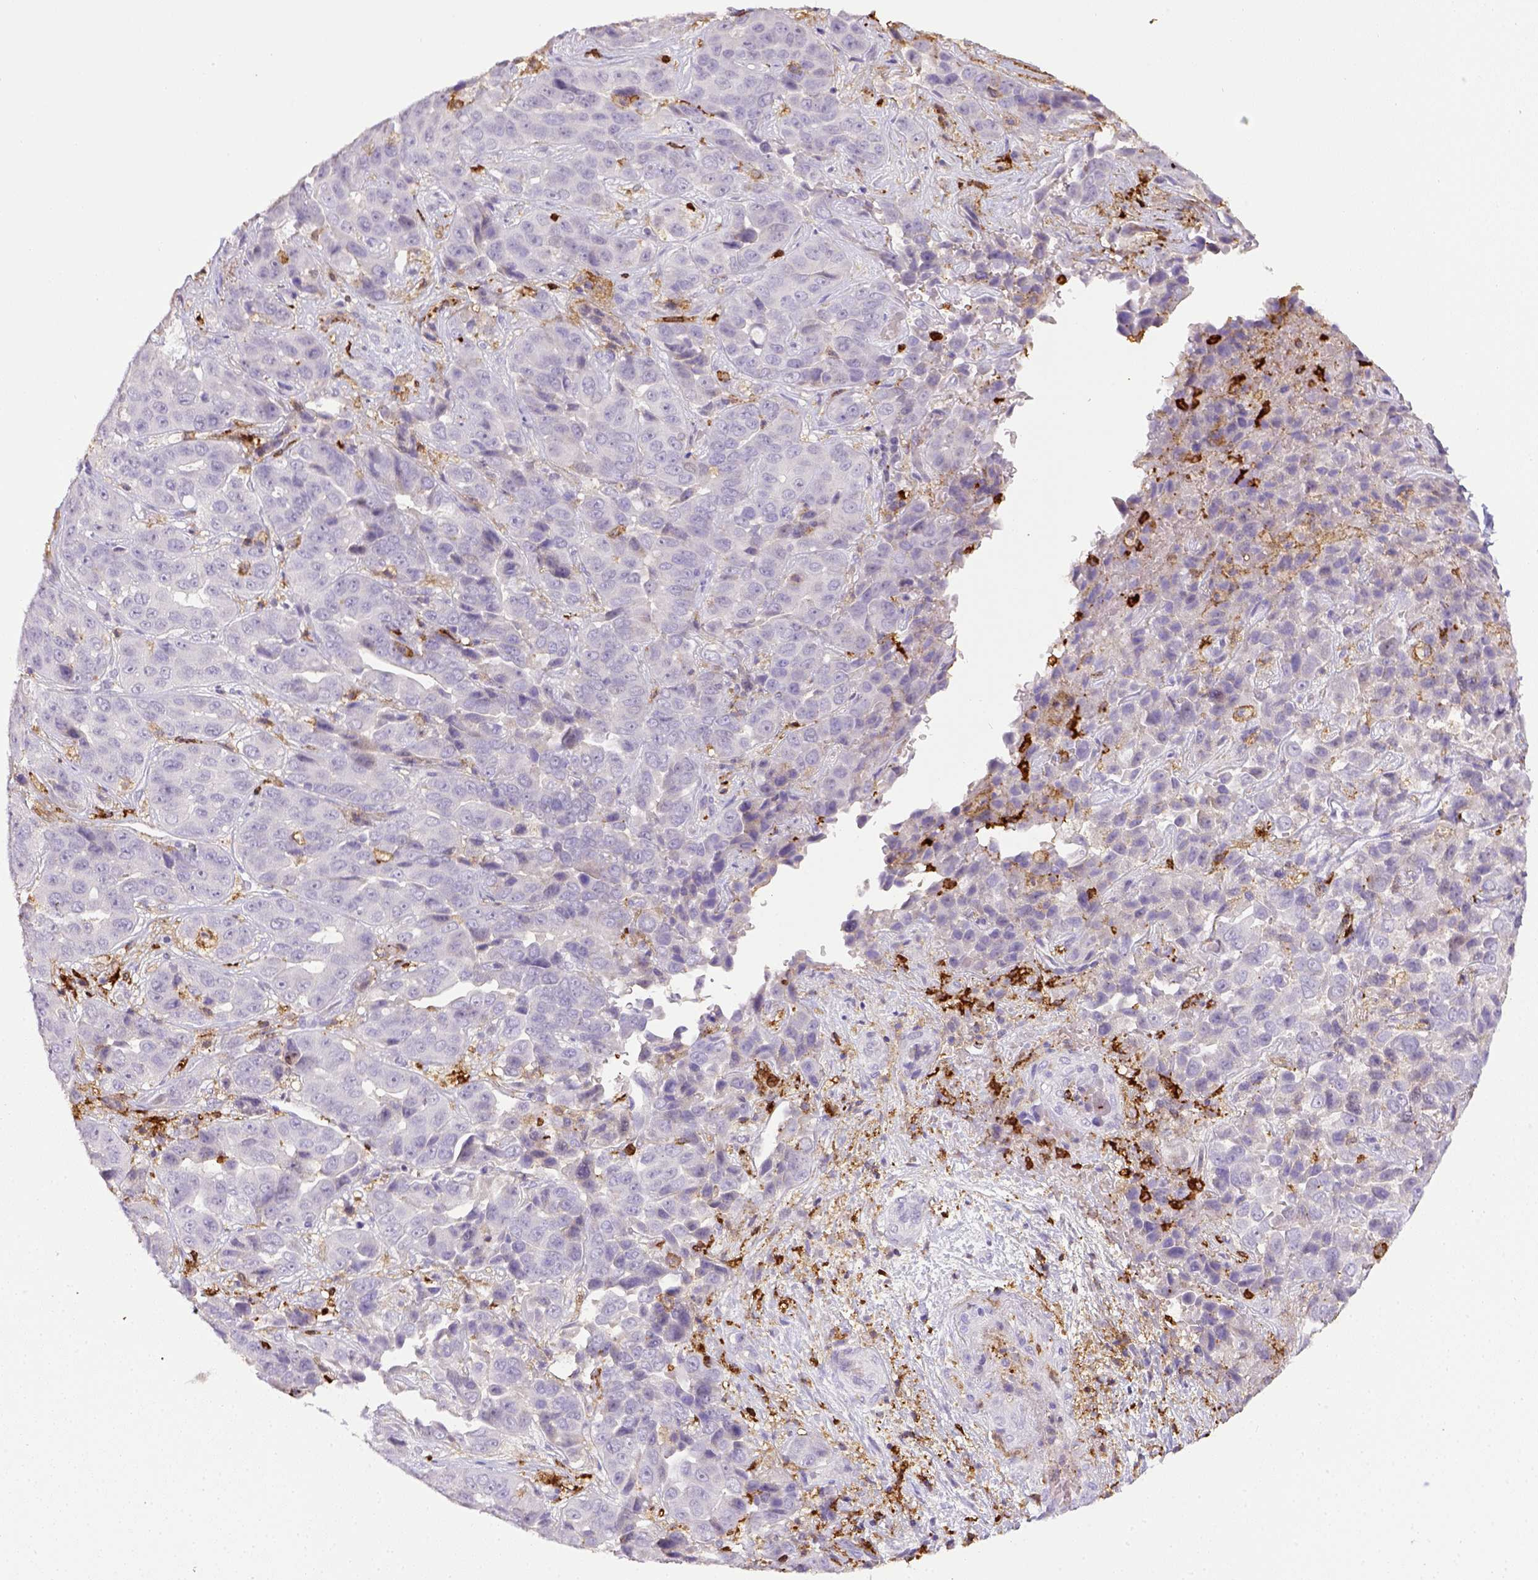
{"staining": {"intensity": "negative", "quantity": "none", "location": "none"}, "tissue": "liver cancer", "cell_type": "Tumor cells", "image_type": "cancer", "snomed": [{"axis": "morphology", "description": "Cholangiocarcinoma"}, {"axis": "topography", "description": "Liver"}], "caption": "This is a photomicrograph of immunohistochemistry staining of liver cancer (cholangiocarcinoma), which shows no positivity in tumor cells. (DAB (3,3'-diaminobenzidine) immunohistochemistry visualized using brightfield microscopy, high magnification).", "gene": "ITGAM", "patient": {"sex": "female", "age": 52}}